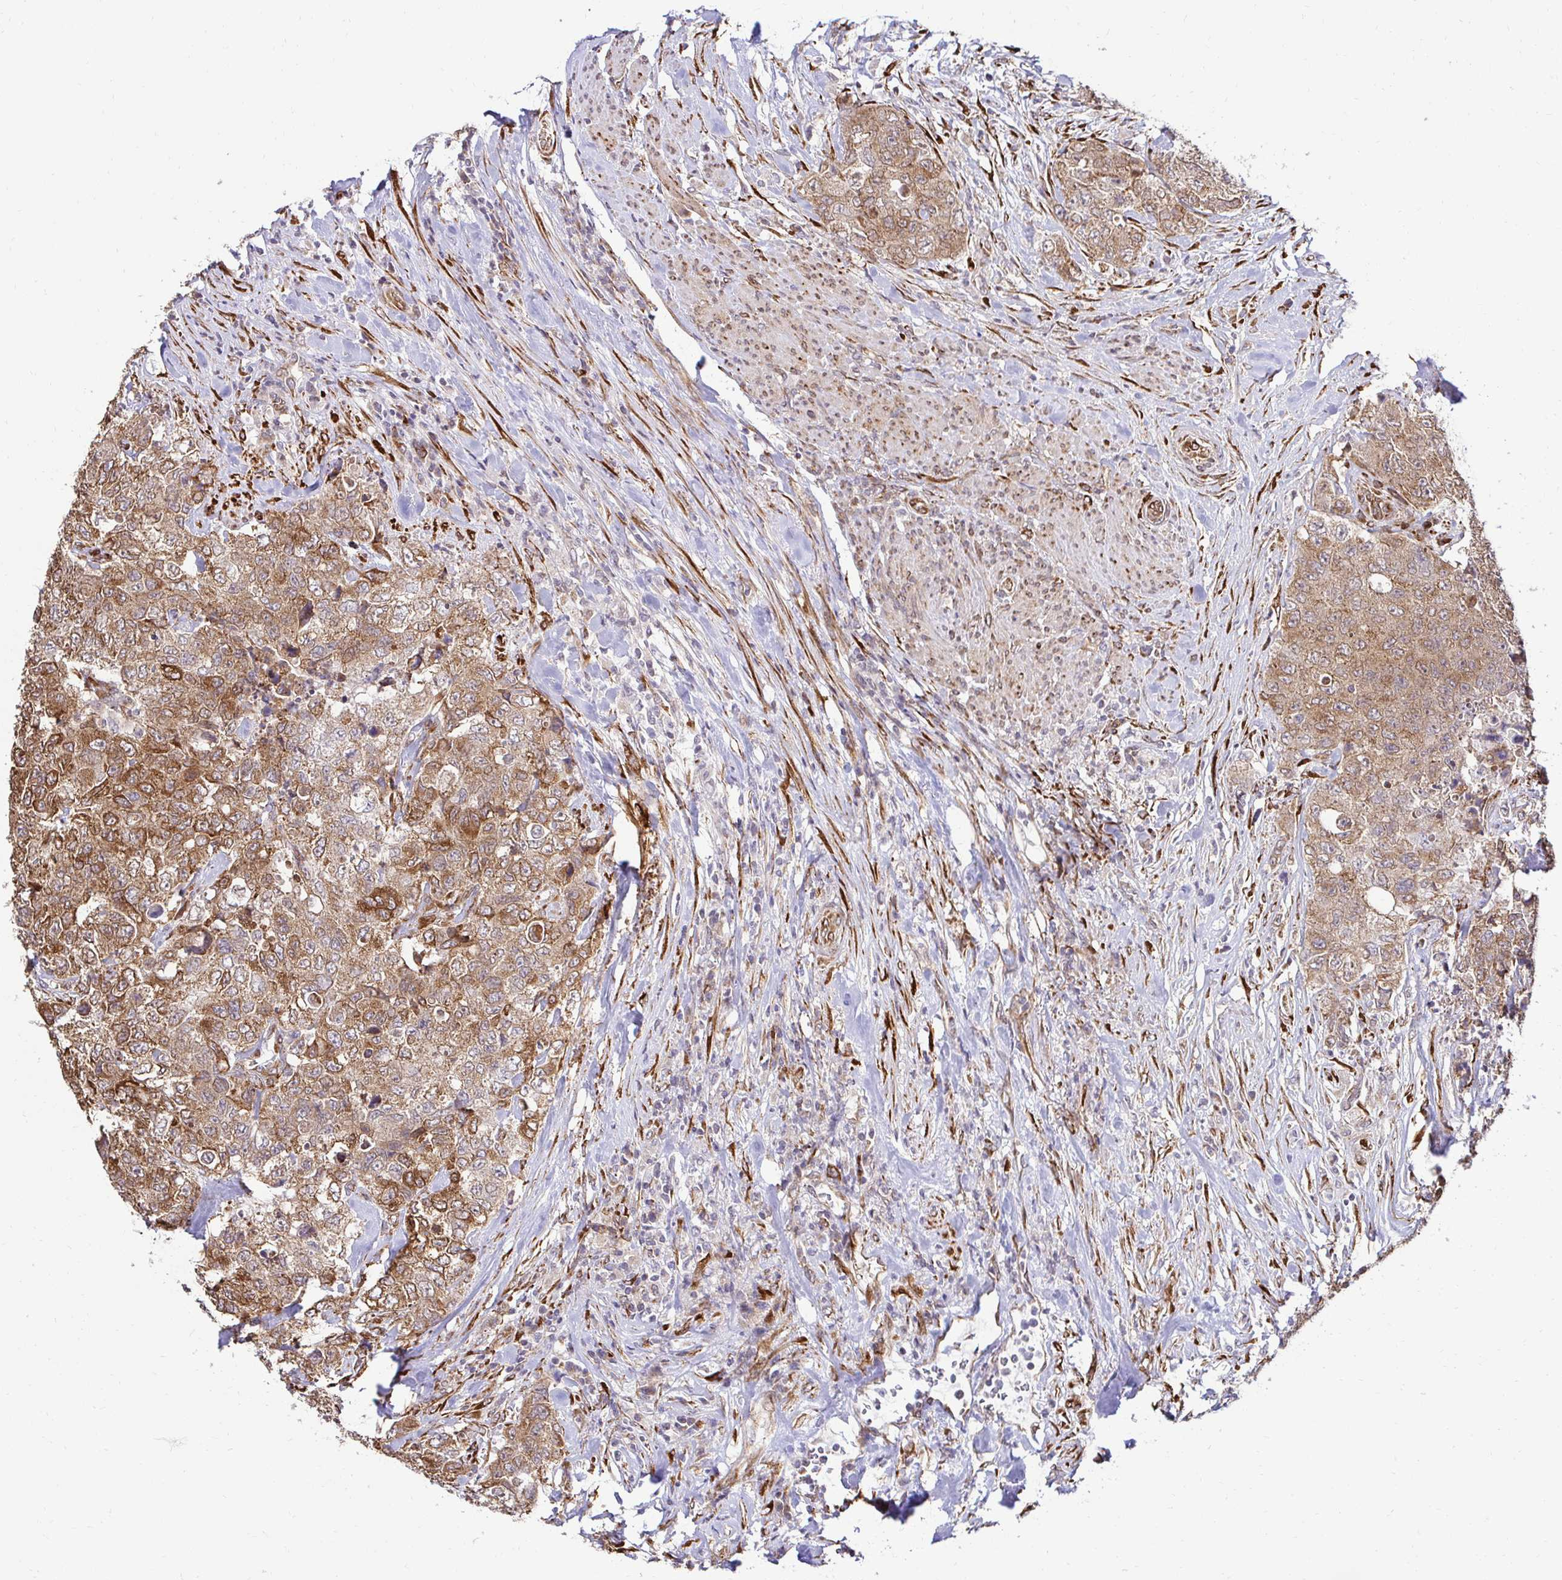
{"staining": {"intensity": "moderate", "quantity": ">75%", "location": "cytoplasmic/membranous"}, "tissue": "urothelial cancer", "cell_type": "Tumor cells", "image_type": "cancer", "snomed": [{"axis": "morphology", "description": "Urothelial carcinoma, High grade"}, {"axis": "topography", "description": "Urinary bladder"}], "caption": "A high-resolution image shows immunohistochemistry staining of urothelial cancer, which exhibits moderate cytoplasmic/membranous expression in approximately >75% of tumor cells.", "gene": "HPS1", "patient": {"sex": "female", "age": 78}}